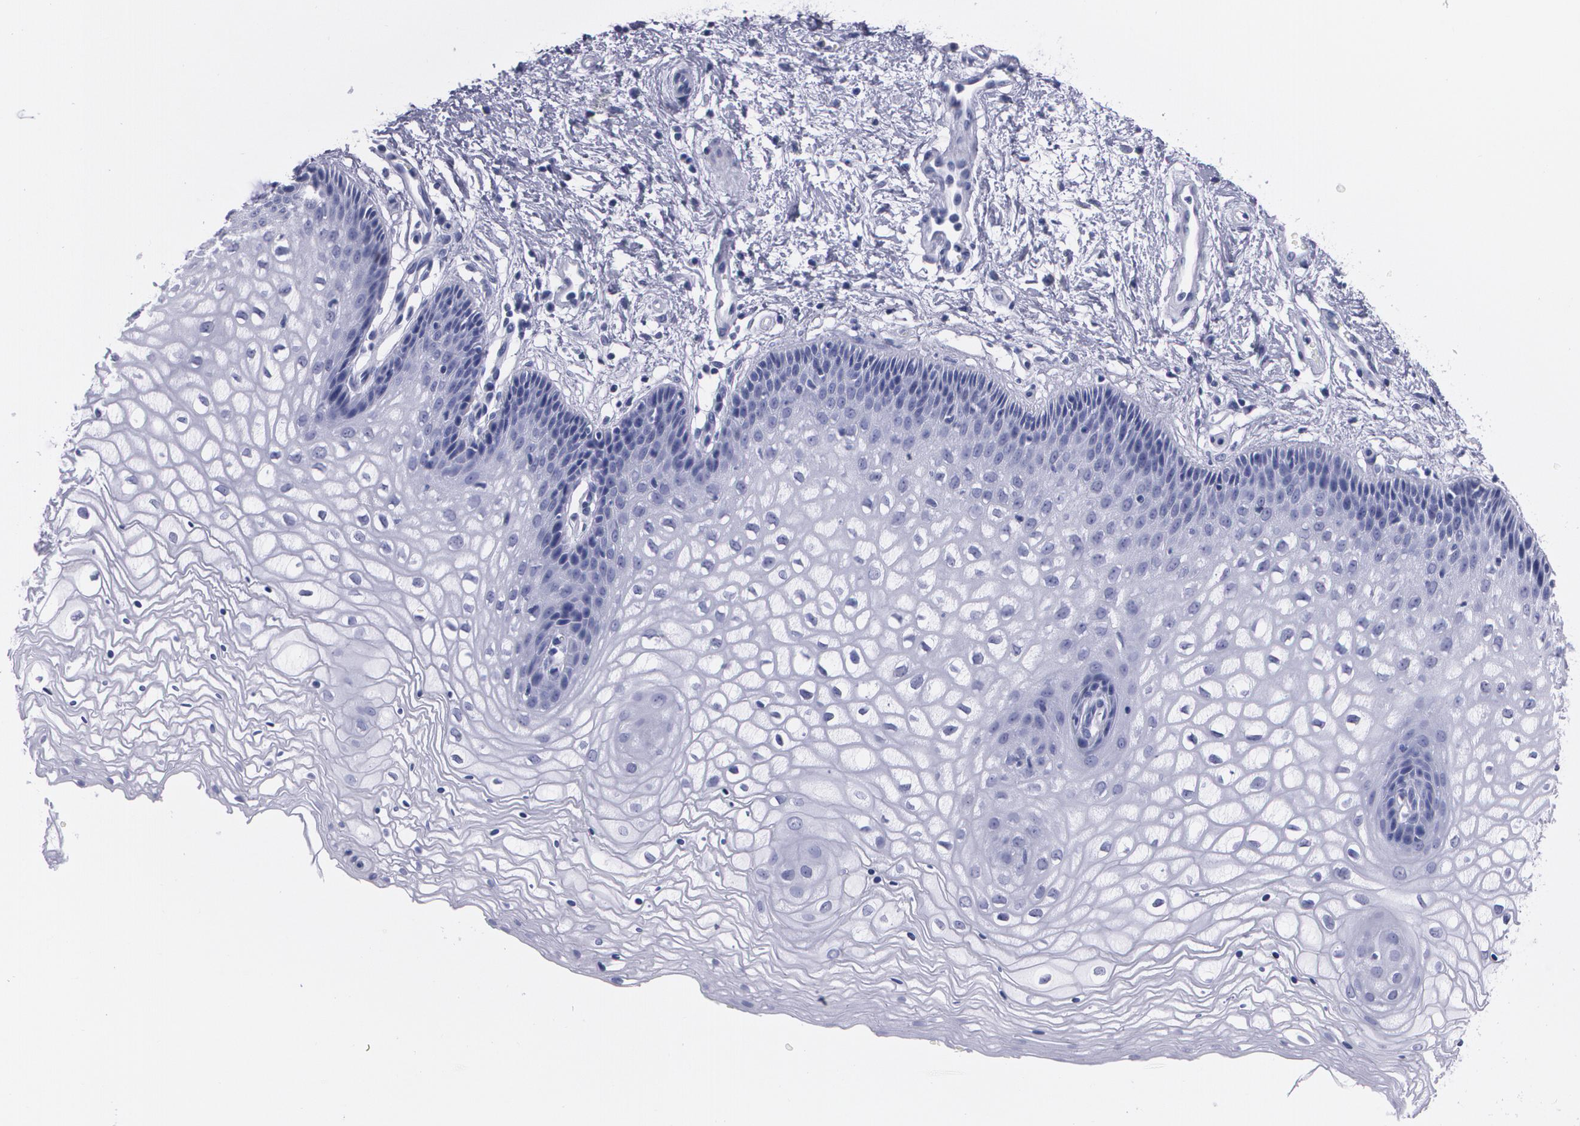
{"staining": {"intensity": "negative", "quantity": "none", "location": "none"}, "tissue": "vagina", "cell_type": "Squamous epithelial cells", "image_type": "normal", "snomed": [{"axis": "morphology", "description": "Normal tissue, NOS"}, {"axis": "topography", "description": "Vagina"}], "caption": "Human vagina stained for a protein using immunohistochemistry exhibits no positivity in squamous epithelial cells.", "gene": "TP53", "patient": {"sex": "female", "age": 34}}